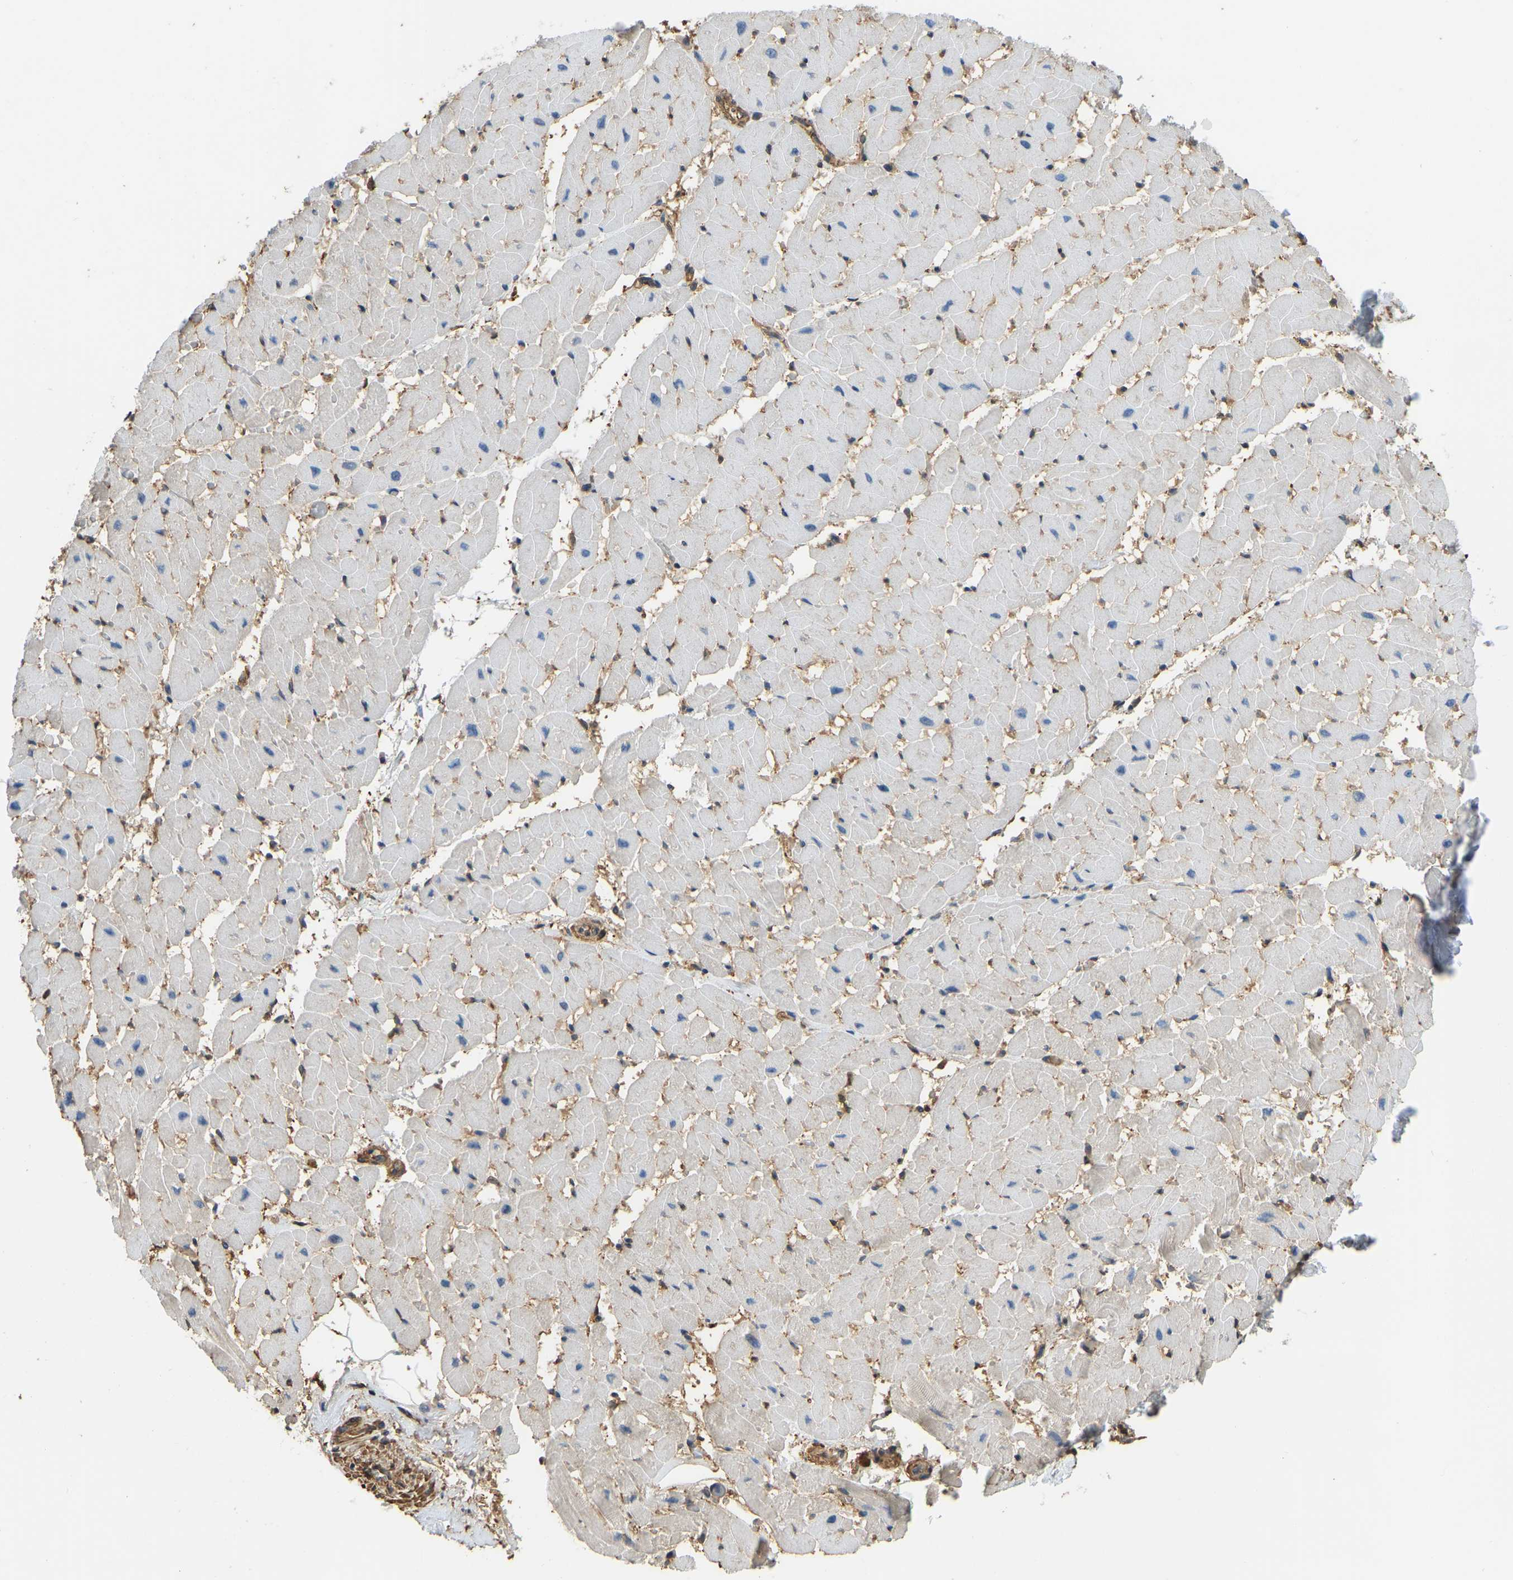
{"staining": {"intensity": "negative", "quantity": "none", "location": "none"}, "tissue": "heart muscle", "cell_type": "Cardiomyocytes", "image_type": "normal", "snomed": [{"axis": "morphology", "description": "Normal tissue, NOS"}, {"axis": "topography", "description": "Heart"}], "caption": "Heart muscle stained for a protein using immunohistochemistry (IHC) displays no positivity cardiomyocytes.", "gene": "OS9", "patient": {"sex": "female", "age": 19}}